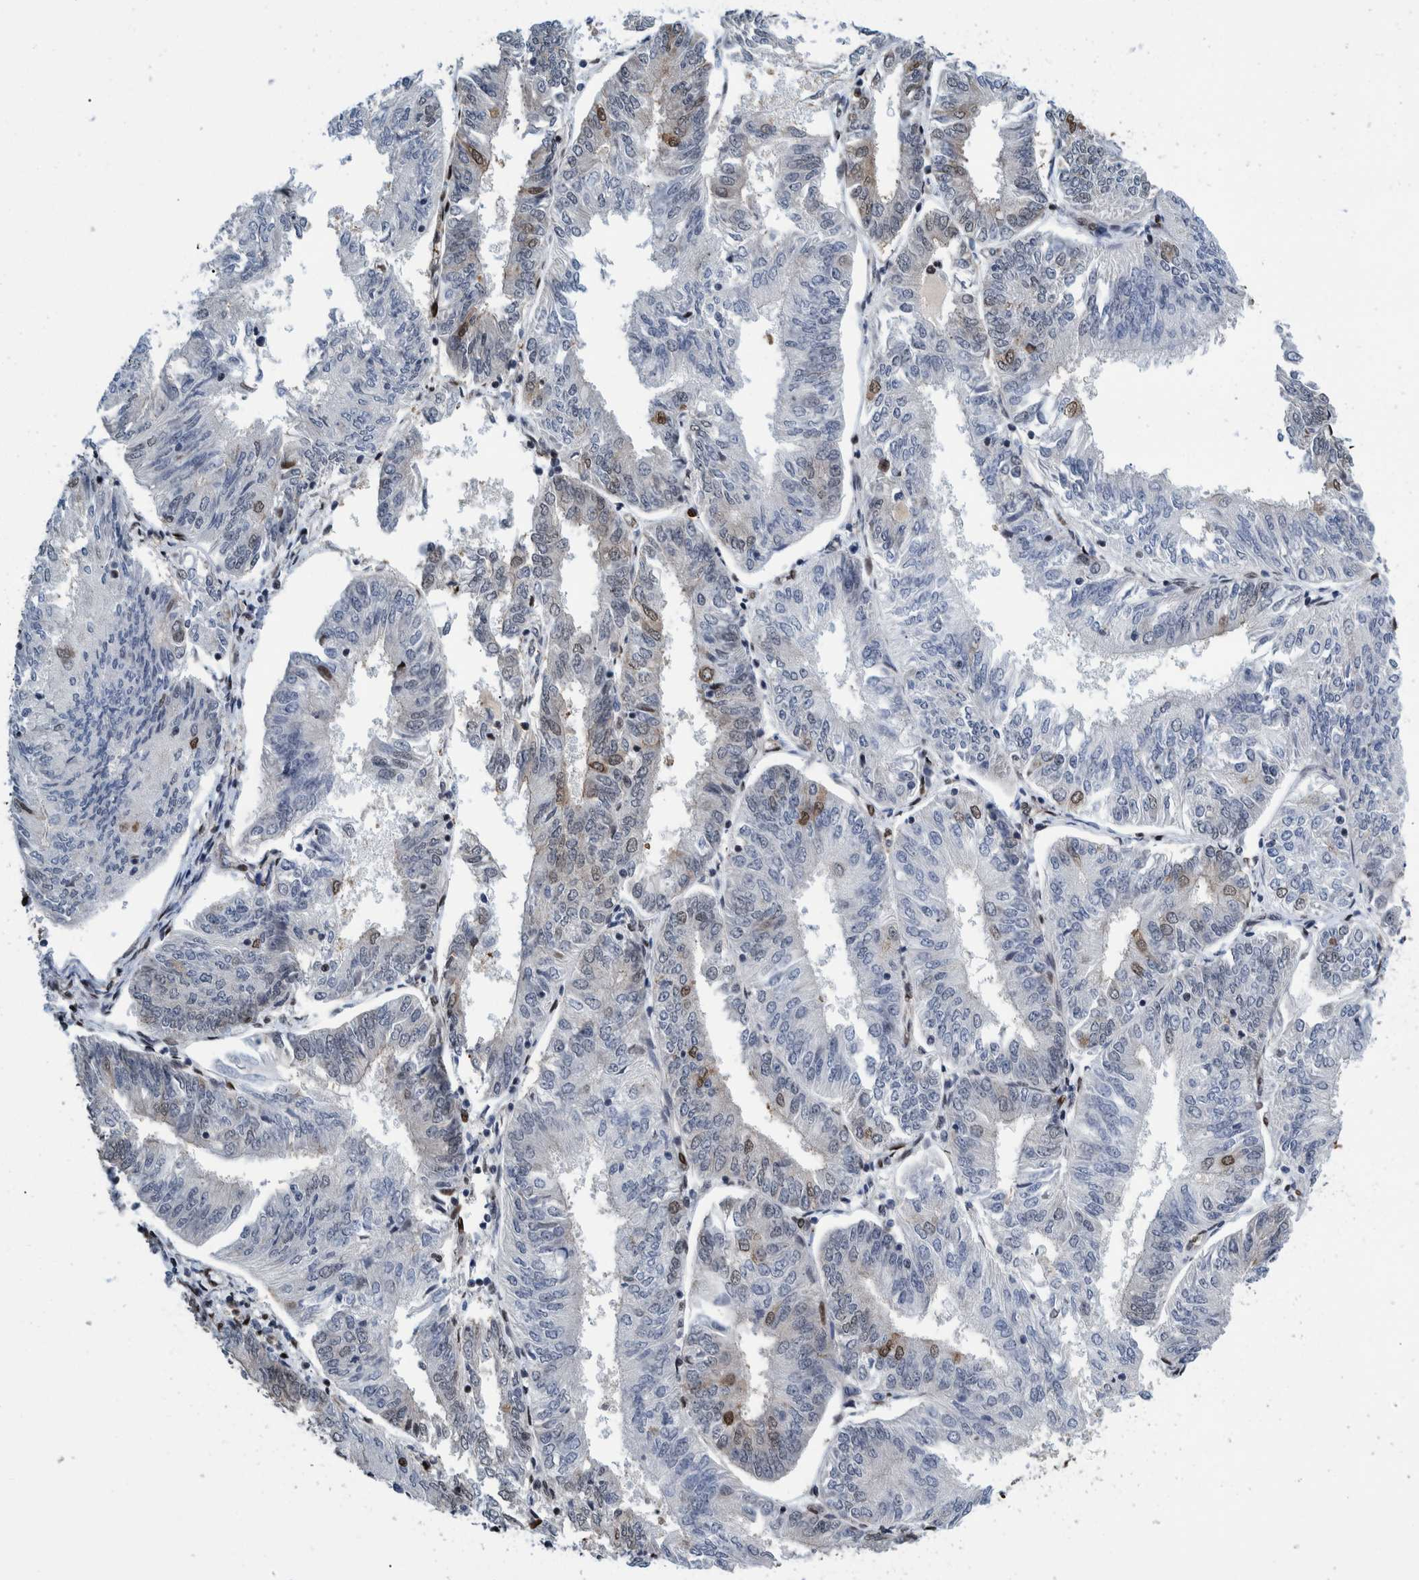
{"staining": {"intensity": "moderate", "quantity": "<25%", "location": "nuclear"}, "tissue": "endometrial cancer", "cell_type": "Tumor cells", "image_type": "cancer", "snomed": [{"axis": "morphology", "description": "Adenocarcinoma, NOS"}, {"axis": "topography", "description": "Endometrium"}], "caption": "Endometrial cancer (adenocarcinoma) tissue reveals moderate nuclear staining in about <25% of tumor cells, visualized by immunohistochemistry.", "gene": "HEATR9", "patient": {"sex": "female", "age": 58}}